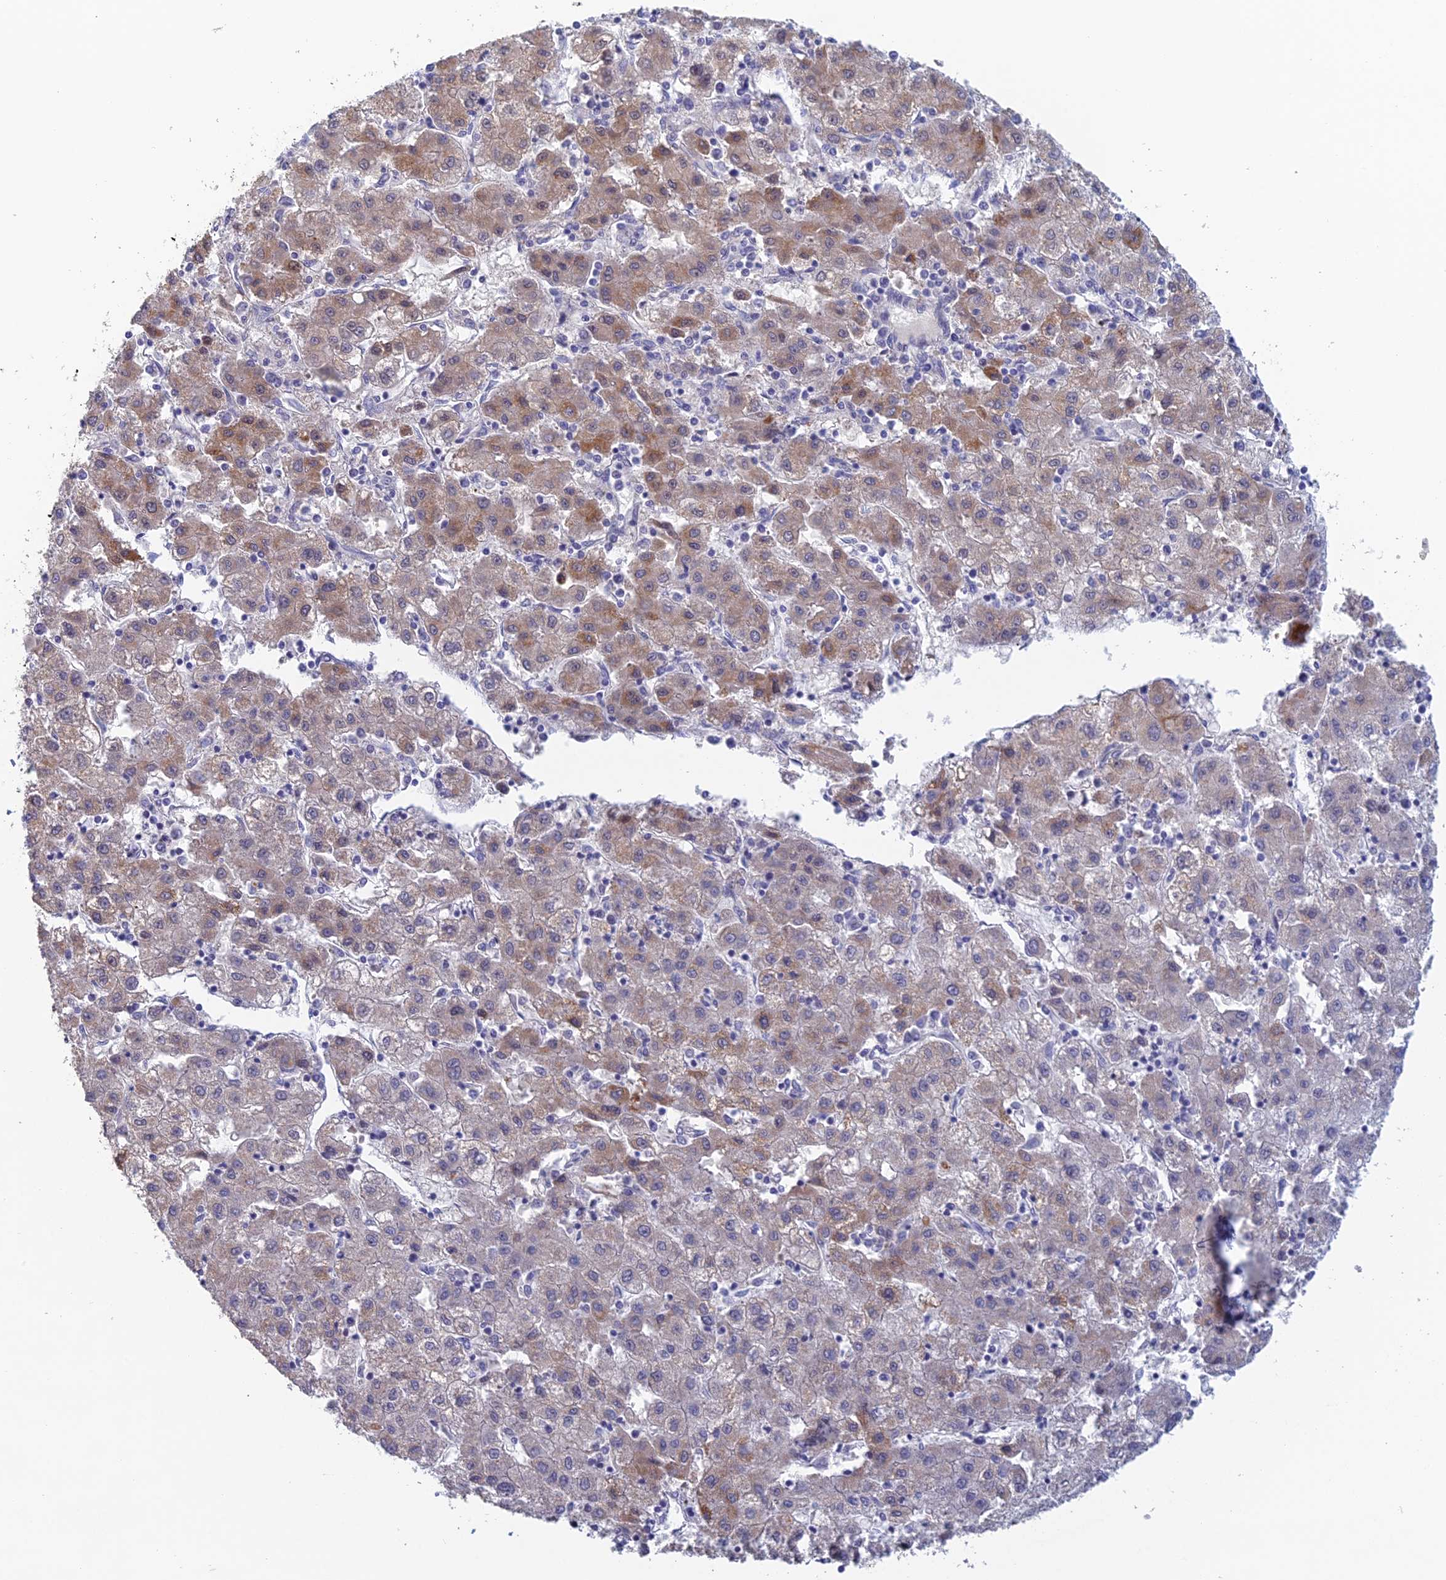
{"staining": {"intensity": "moderate", "quantity": "<25%", "location": "cytoplasmic/membranous"}, "tissue": "liver cancer", "cell_type": "Tumor cells", "image_type": "cancer", "snomed": [{"axis": "morphology", "description": "Carcinoma, Hepatocellular, NOS"}, {"axis": "topography", "description": "Liver"}], "caption": "Immunohistochemical staining of liver hepatocellular carcinoma shows low levels of moderate cytoplasmic/membranous protein positivity in approximately <25% of tumor cells.", "gene": "GIPC1", "patient": {"sex": "male", "age": 72}}